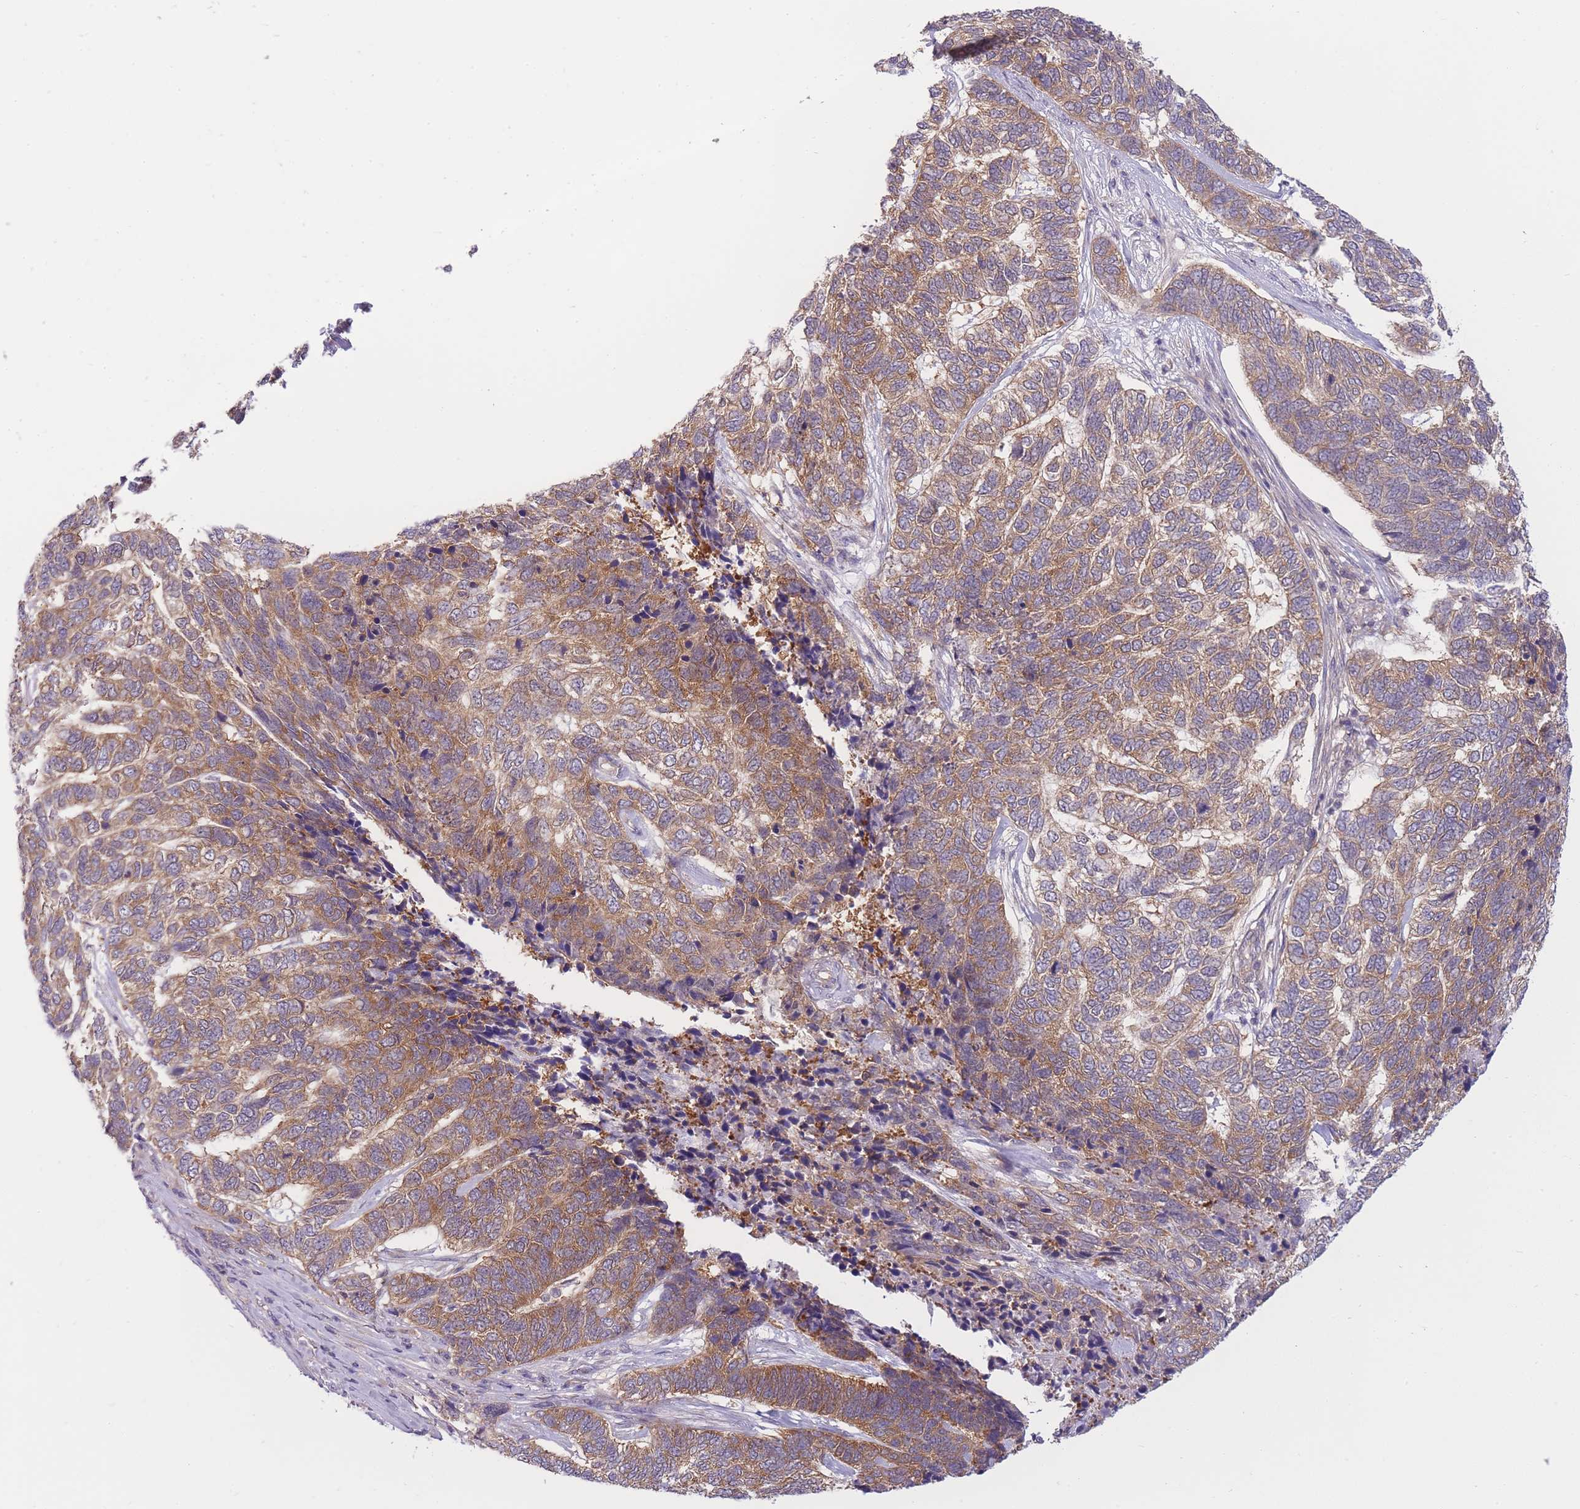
{"staining": {"intensity": "moderate", "quantity": ">75%", "location": "cytoplasmic/membranous"}, "tissue": "skin cancer", "cell_type": "Tumor cells", "image_type": "cancer", "snomed": [{"axis": "morphology", "description": "Basal cell carcinoma"}, {"axis": "topography", "description": "Skin"}], "caption": "This micrograph reveals IHC staining of basal cell carcinoma (skin), with medium moderate cytoplasmic/membranous expression in about >75% of tumor cells.", "gene": "PFDN6", "patient": {"sex": "female", "age": 65}}